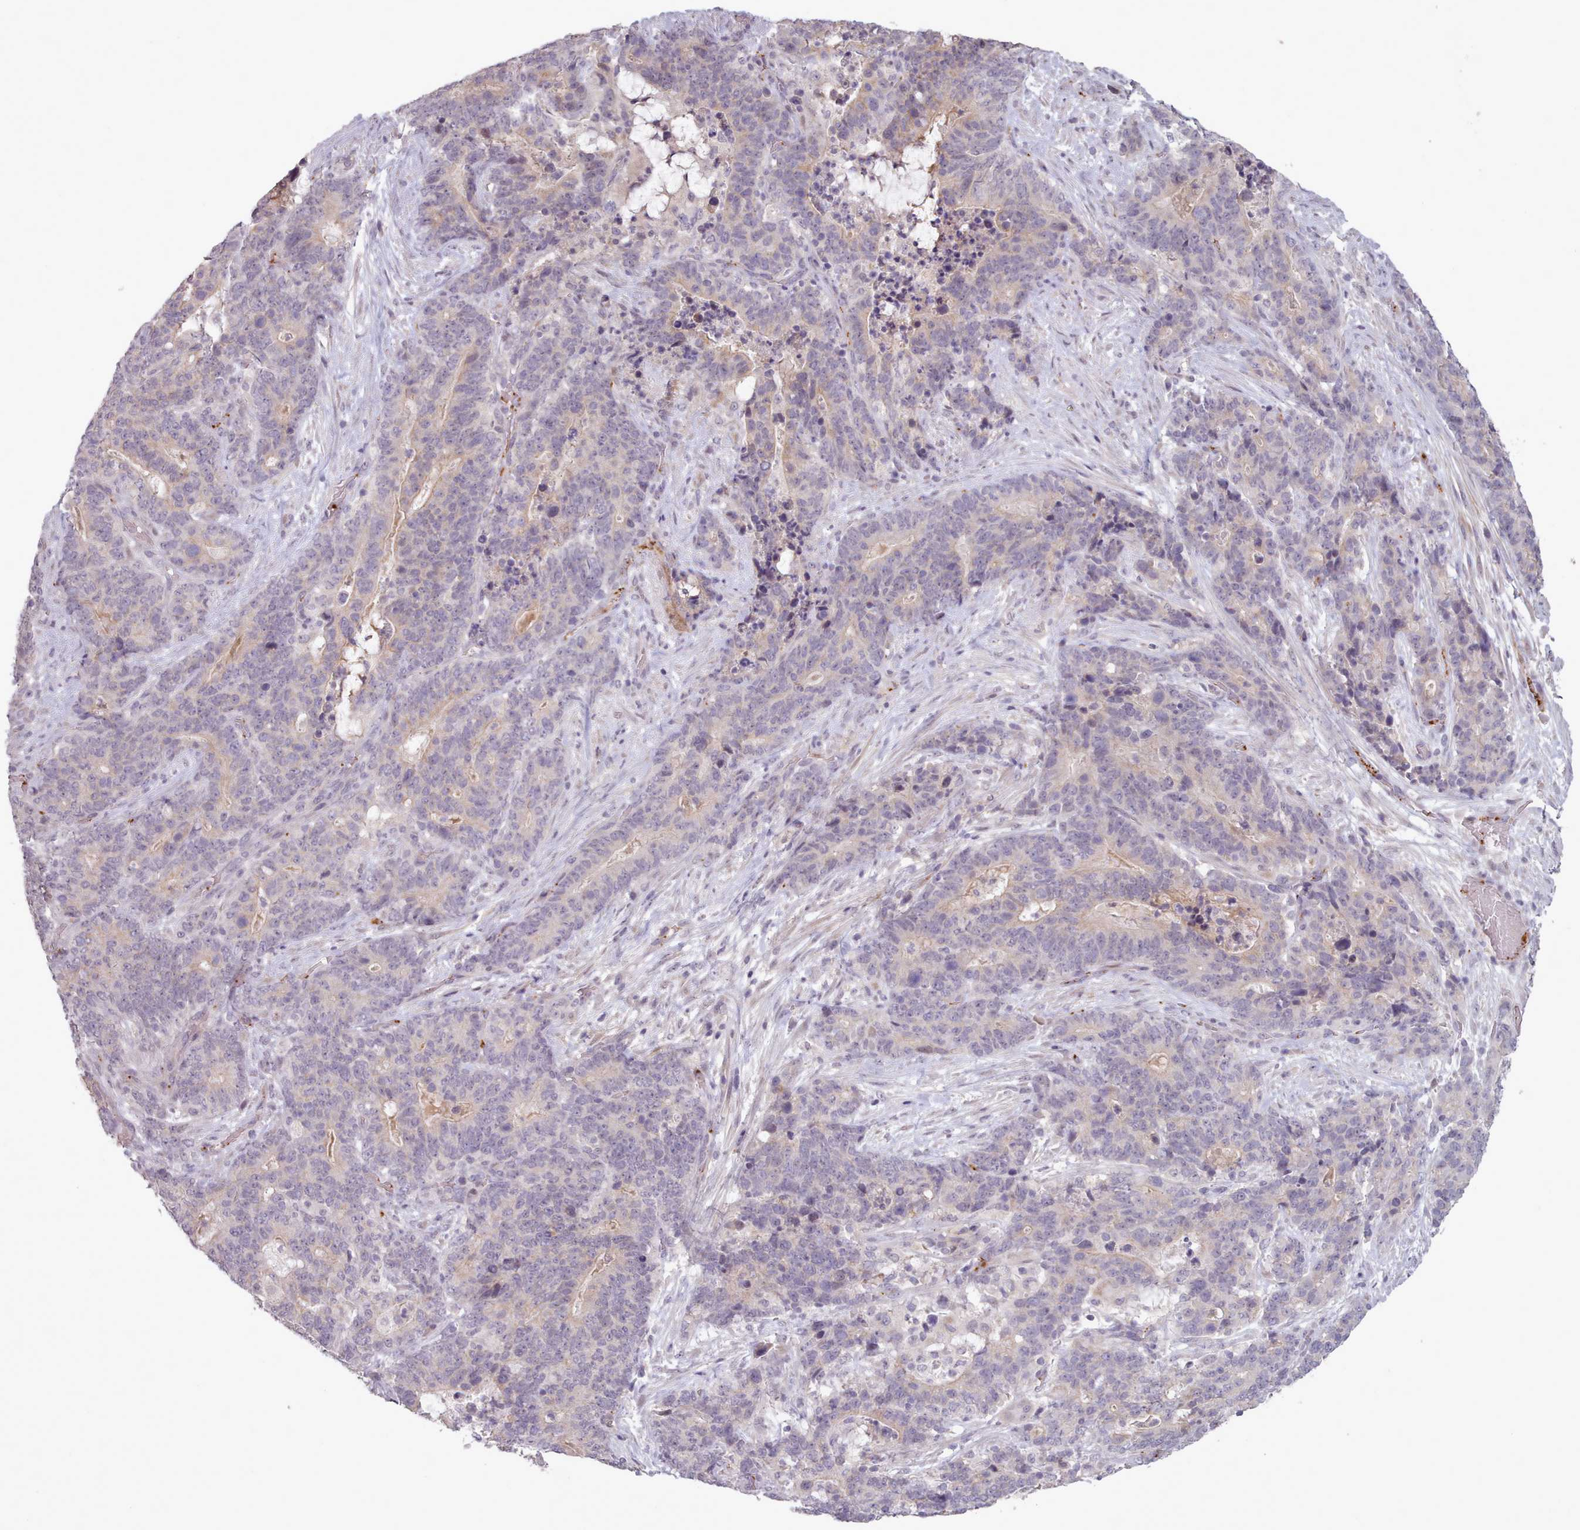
{"staining": {"intensity": "negative", "quantity": "none", "location": "none"}, "tissue": "stomach cancer", "cell_type": "Tumor cells", "image_type": "cancer", "snomed": [{"axis": "morphology", "description": "Normal tissue, NOS"}, {"axis": "morphology", "description": "Adenocarcinoma, NOS"}, {"axis": "topography", "description": "Stomach"}], "caption": "Human adenocarcinoma (stomach) stained for a protein using immunohistochemistry (IHC) shows no expression in tumor cells.", "gene": "LEFTY2", "patient": {"sex": "female", "age": 64}}